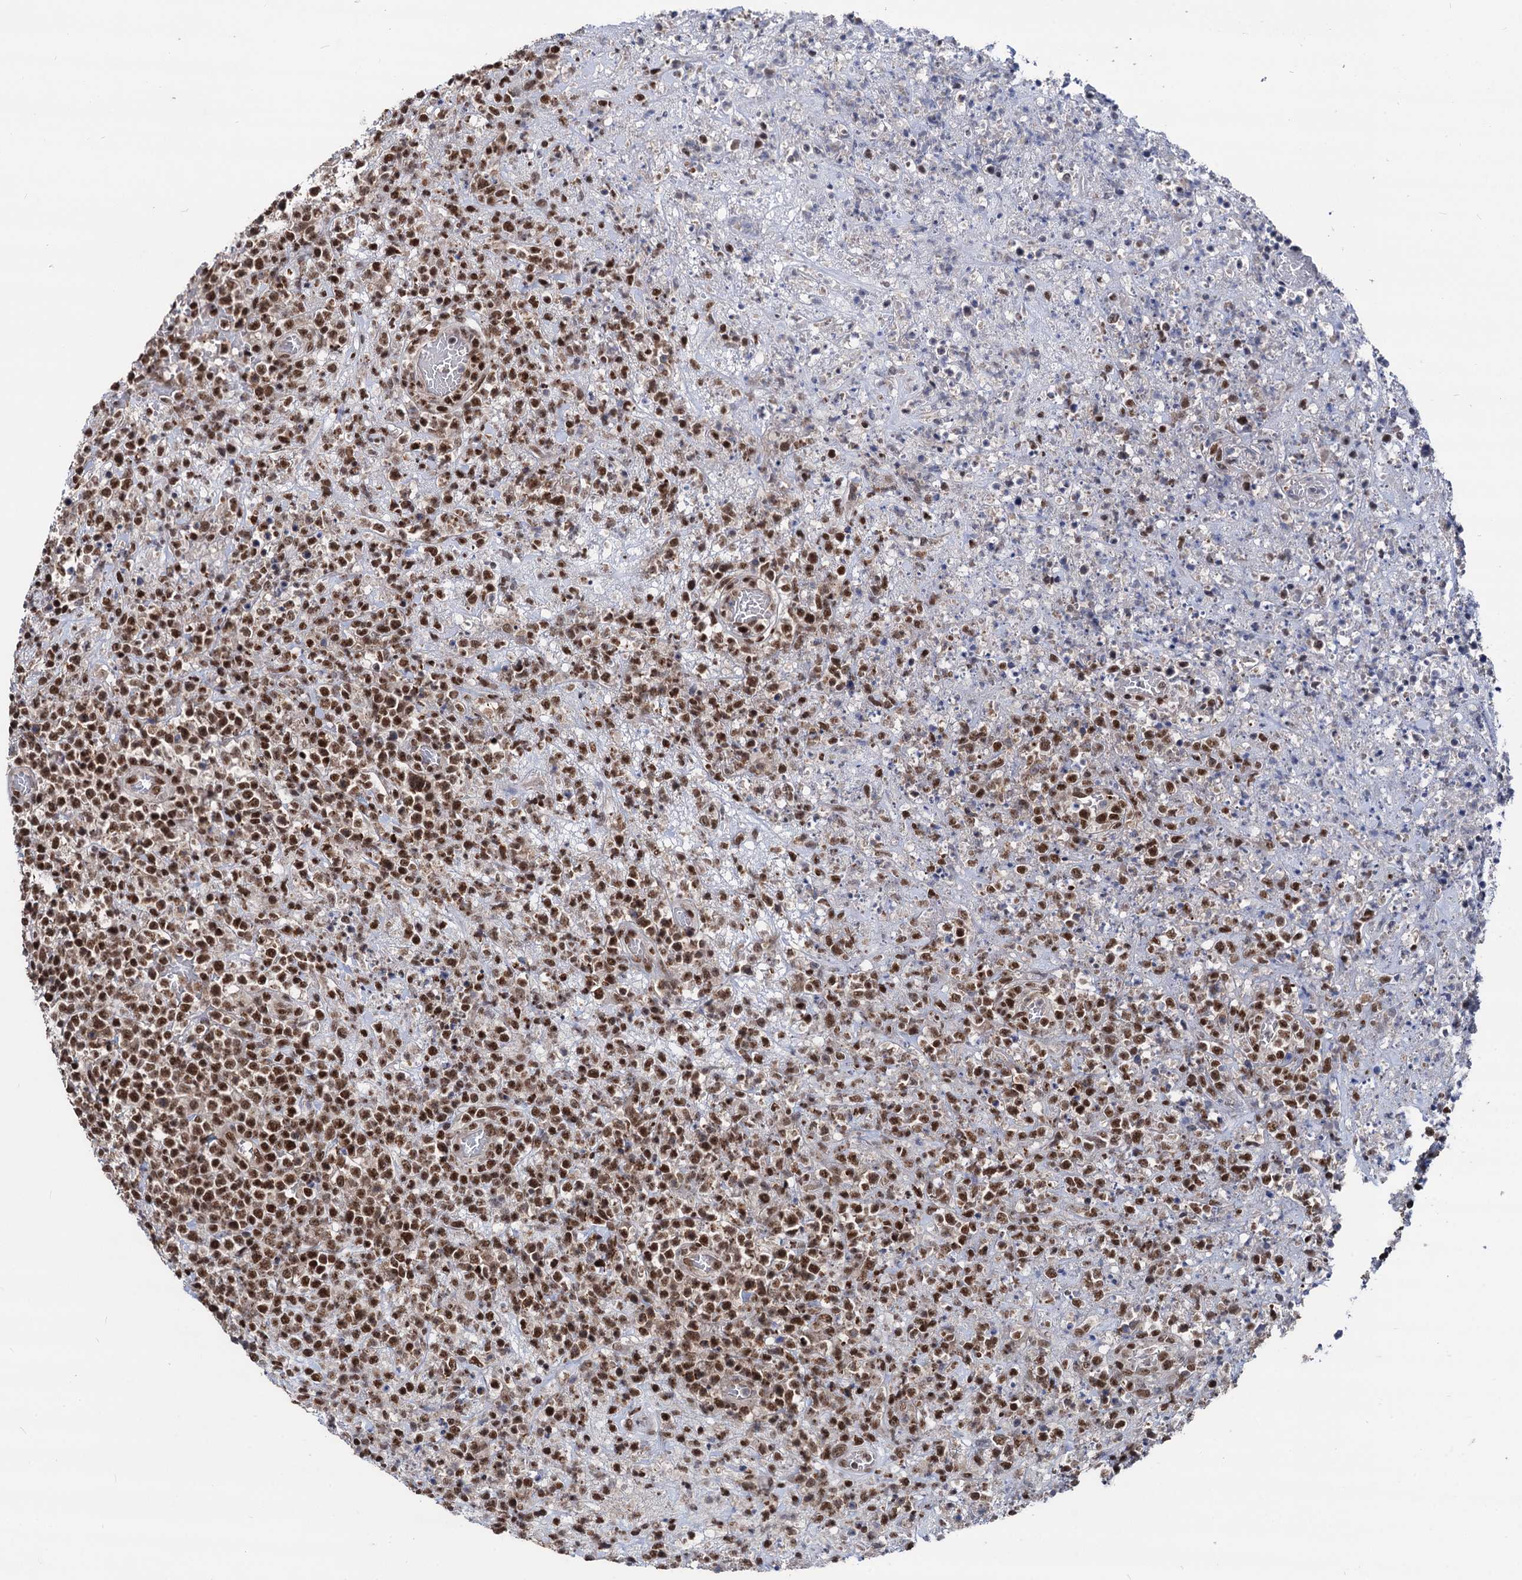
{"staining": {"intensity": "strong", "quantity": ">75%", "location": "nuclear"}, "tissue": "lymphoma", "cell_type": "Tumor cells", "image_type": "cancer", "snomed": [{"axis": "morphology", "description": "Malignant lymphoma, non-Hodgkin's type, High grade"}, {"axis": "topography", "description": "Colon"}], "caption": "High-power microscopy captured an IHC histopathology image of lymphoma, revealing strong nuclear positivity in approximately >75% of tumor cells.", "gene": "GALNT11", "patient": {"sex": "female", "age": 53}}